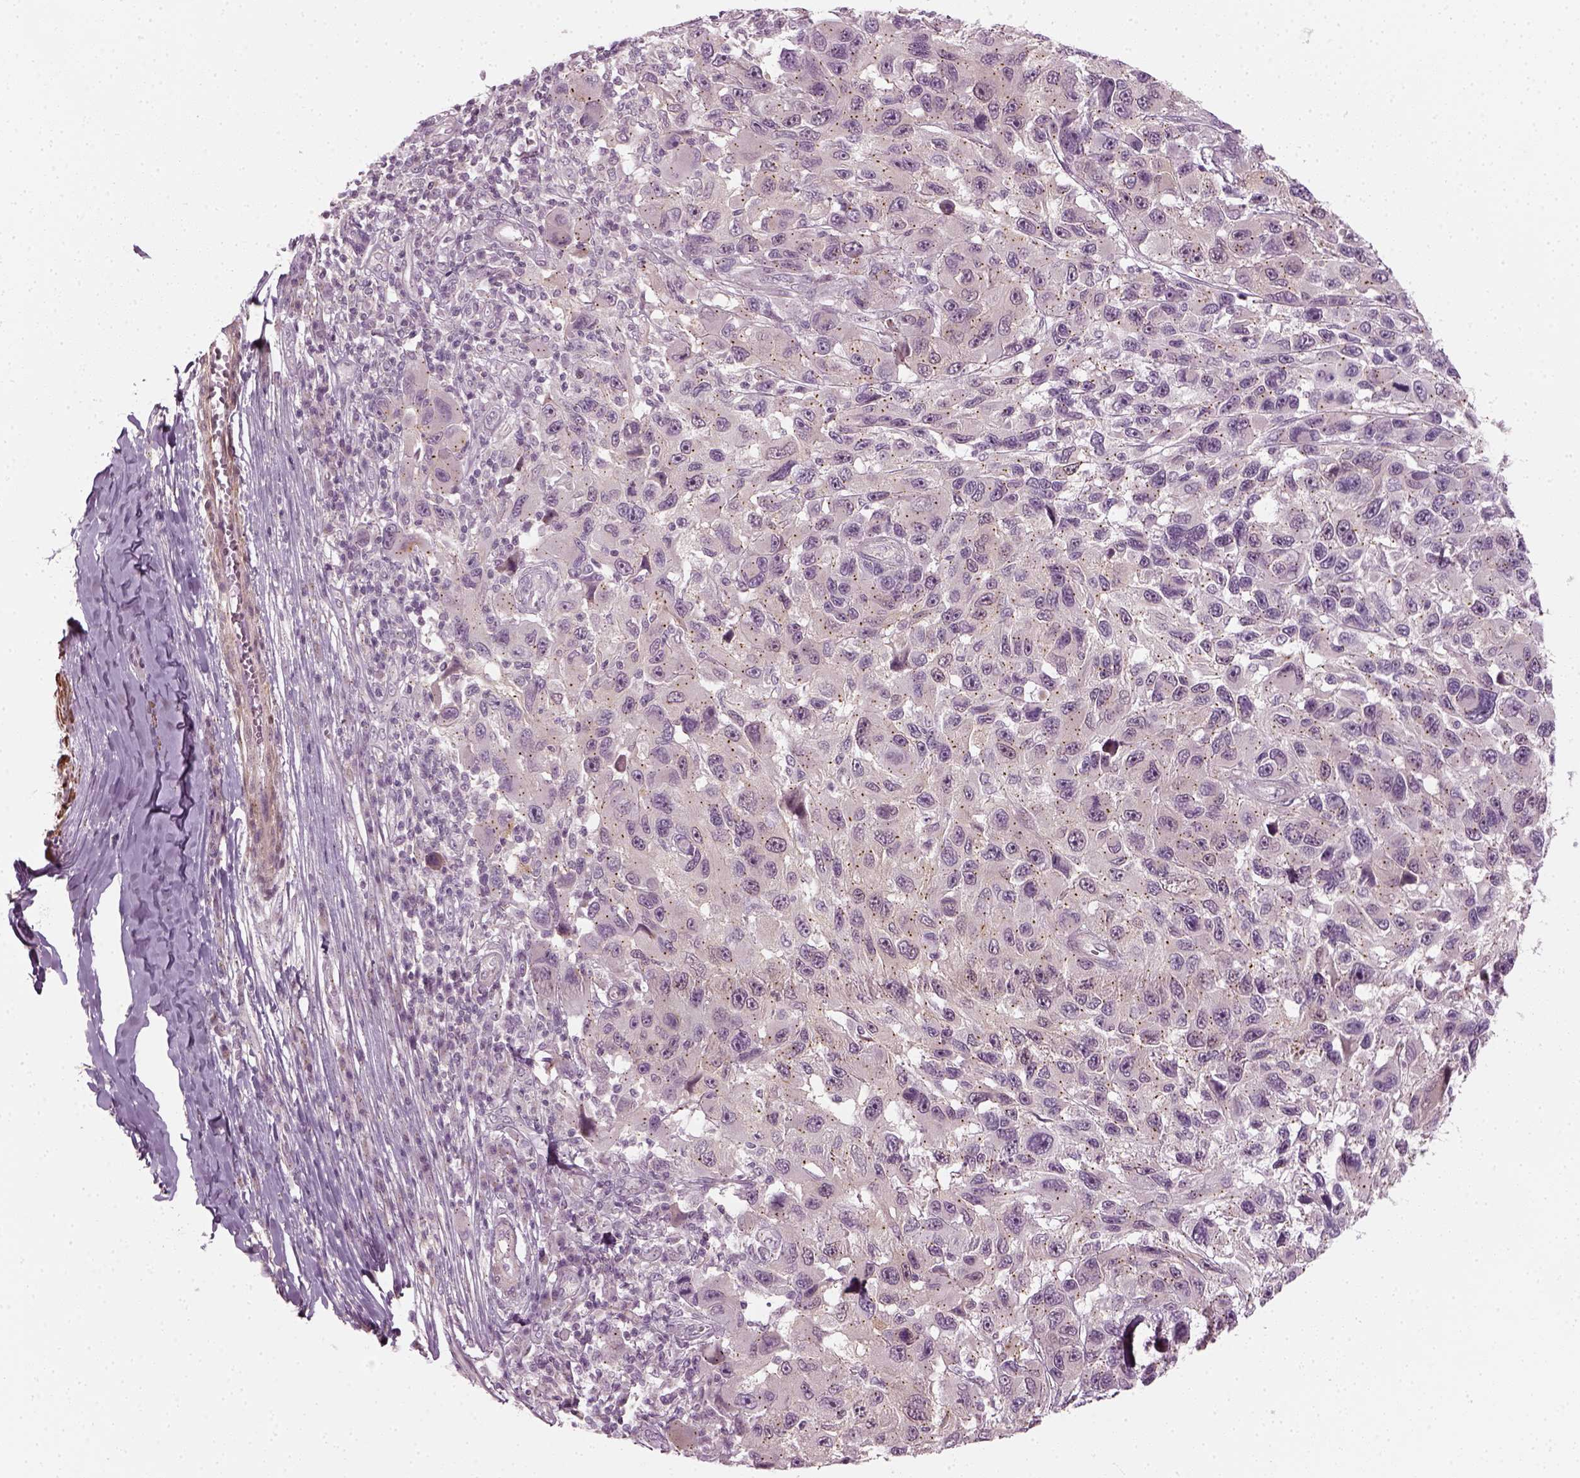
{"staining": {"intensity": "negative", "quantity": "none", "location": "none"}, "tissue": "melanoma", "cell_type": "Tumor cells", "image_type": "cancer", "snomed": [{"axis": "morphology", "description": "Malignant melanoma, NOS"}, {"axis": "topography", "description": "Skin"}], "caption": "Tumor cells are negative for protein expression in human melanoma.", "gene": "MLIP", "patient": {"sex": "male", "age": 53}}